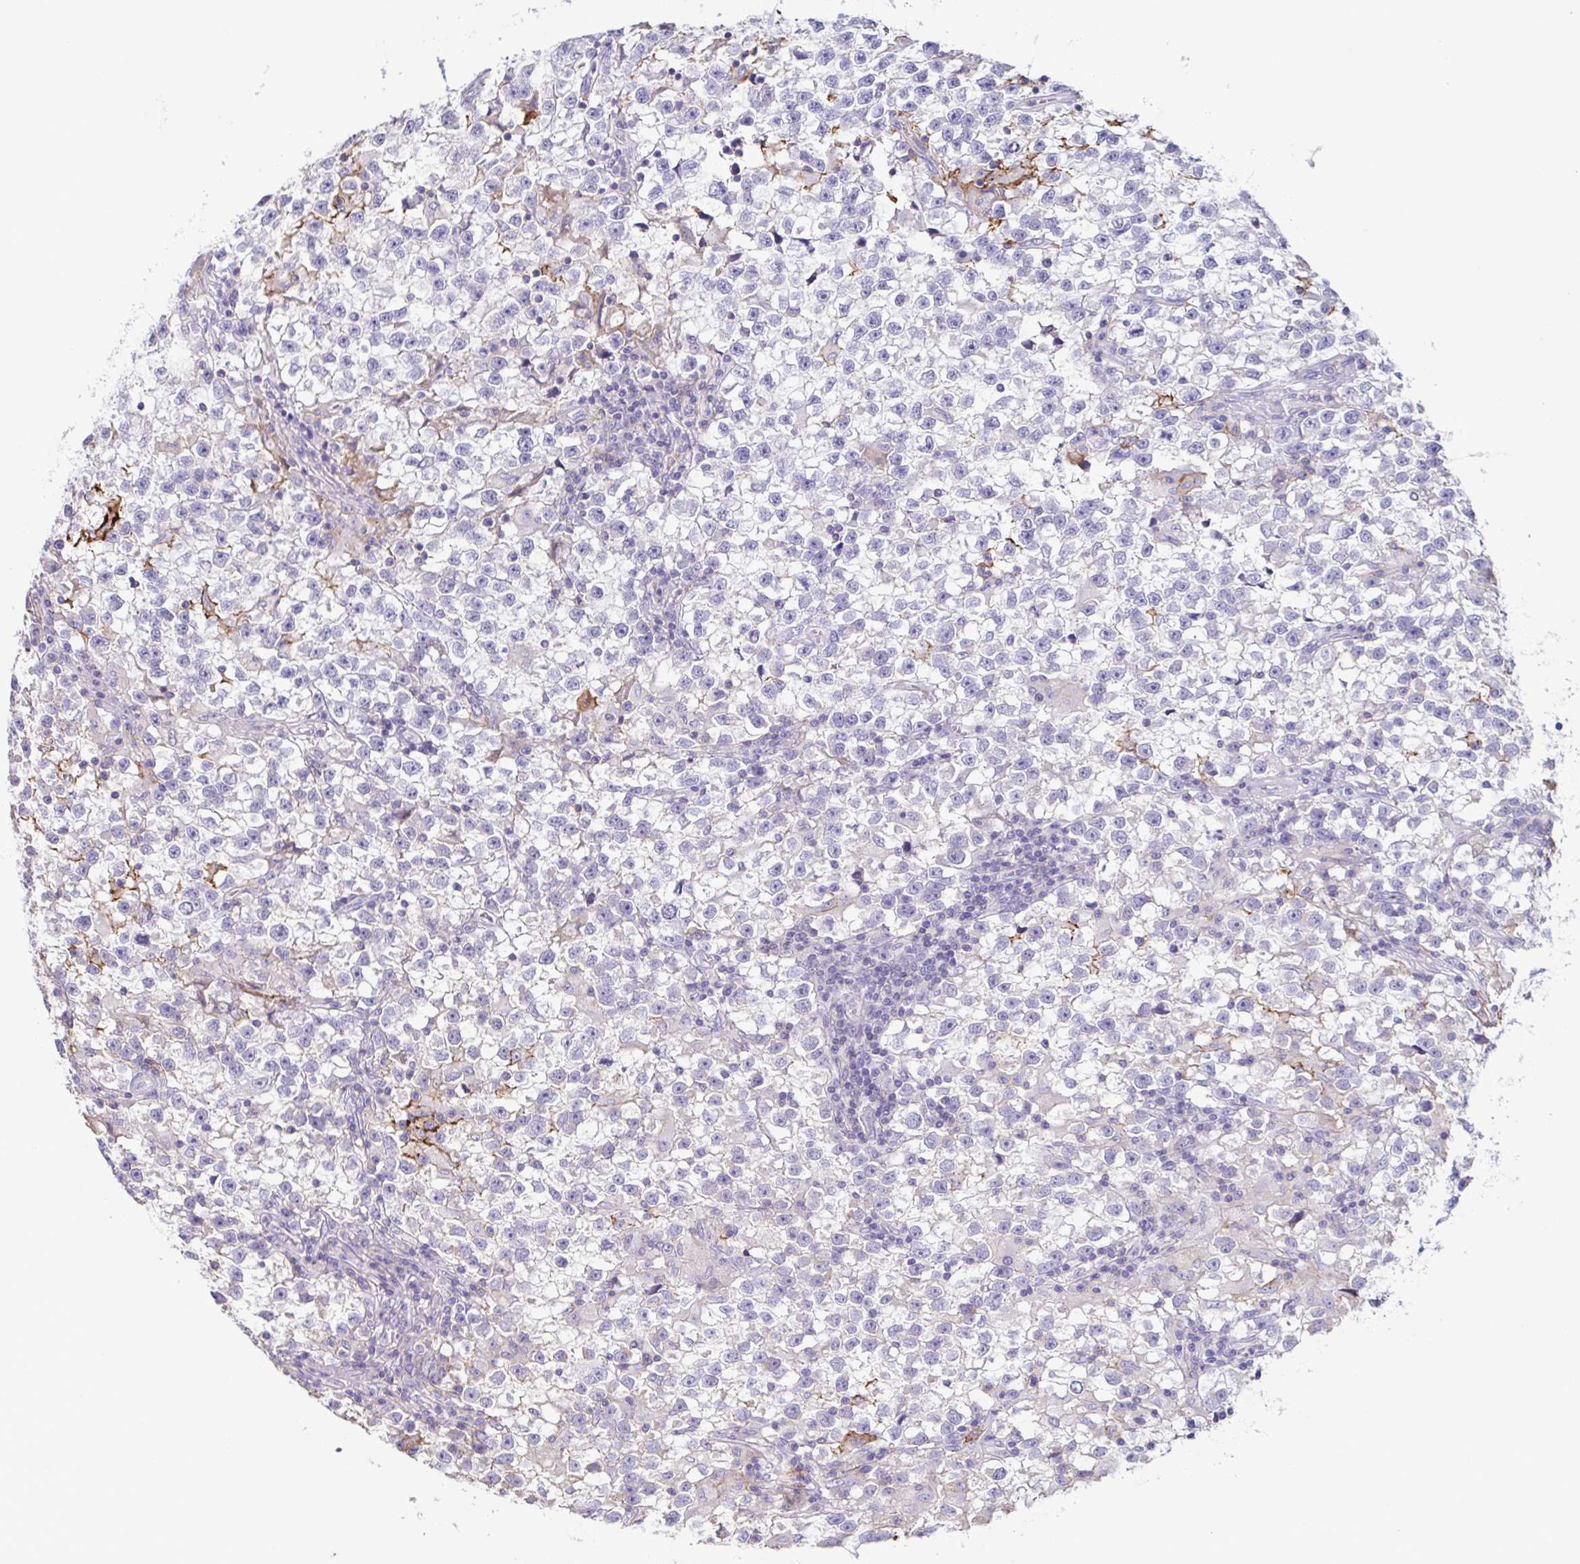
{"staining": {"intensity": "negative", "quantity": "none", "location": "none"}, "tissue": "testis cancer", "cell_type": "Tumor cells", "image_type": "cancer", "snomed": [{"axis": "morphology", "description": "Seminoma, NOS"}, {"axis": "topography", "description": "Testis"}], "caption": "Image shows no significant protein staining in tumor cells of seminoma (testis).", "gene": "MARCO", "patient": {"sex": "male", "age": 31}}